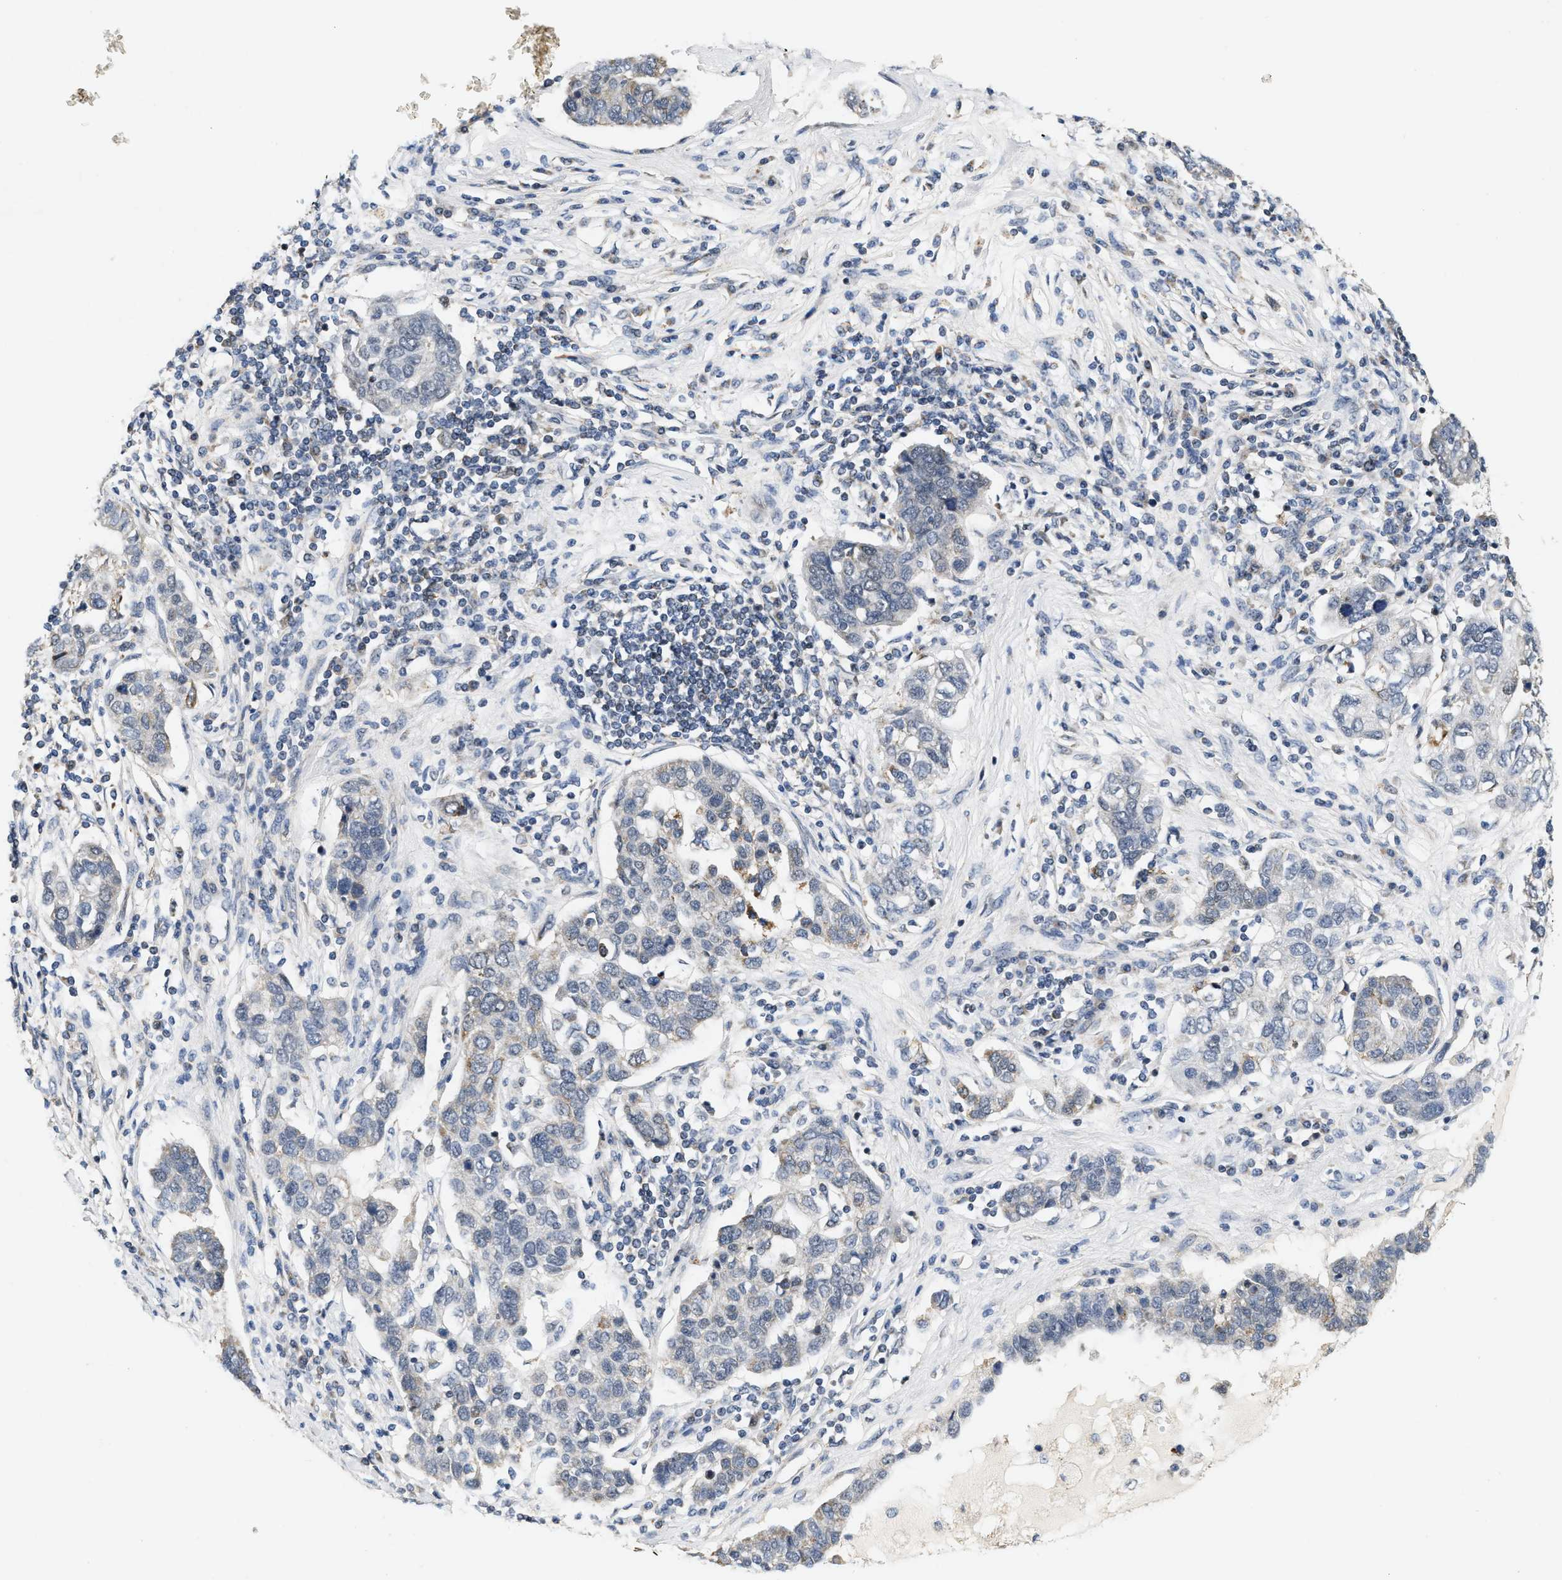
{"staining": {"intensity": "weak", "quantity": "<25%", "location": "cytoplasmic/membranous"}, "tissue": "pancreatic cancer", "cell_type": "Tumor cells", "image_type": "cancer", "snomed": [{"axis": "morphology", "description": "Adenocarcinoma, NOS"}, {"axis": "topography", "description": "Pancreas"}], "caption": "DAB (3,3'-diaminobenzidine) immunohistochemical staining of pancreatic cancer displays no significant positivity in tumor cells. (Brightfield microscopy of DAB (3,3'-diaminobenzidine) immunohistochemistry (IHC) at high magnification).", "gene": "GIGYF1", "patient": {"sex": "female", "age": 61}}